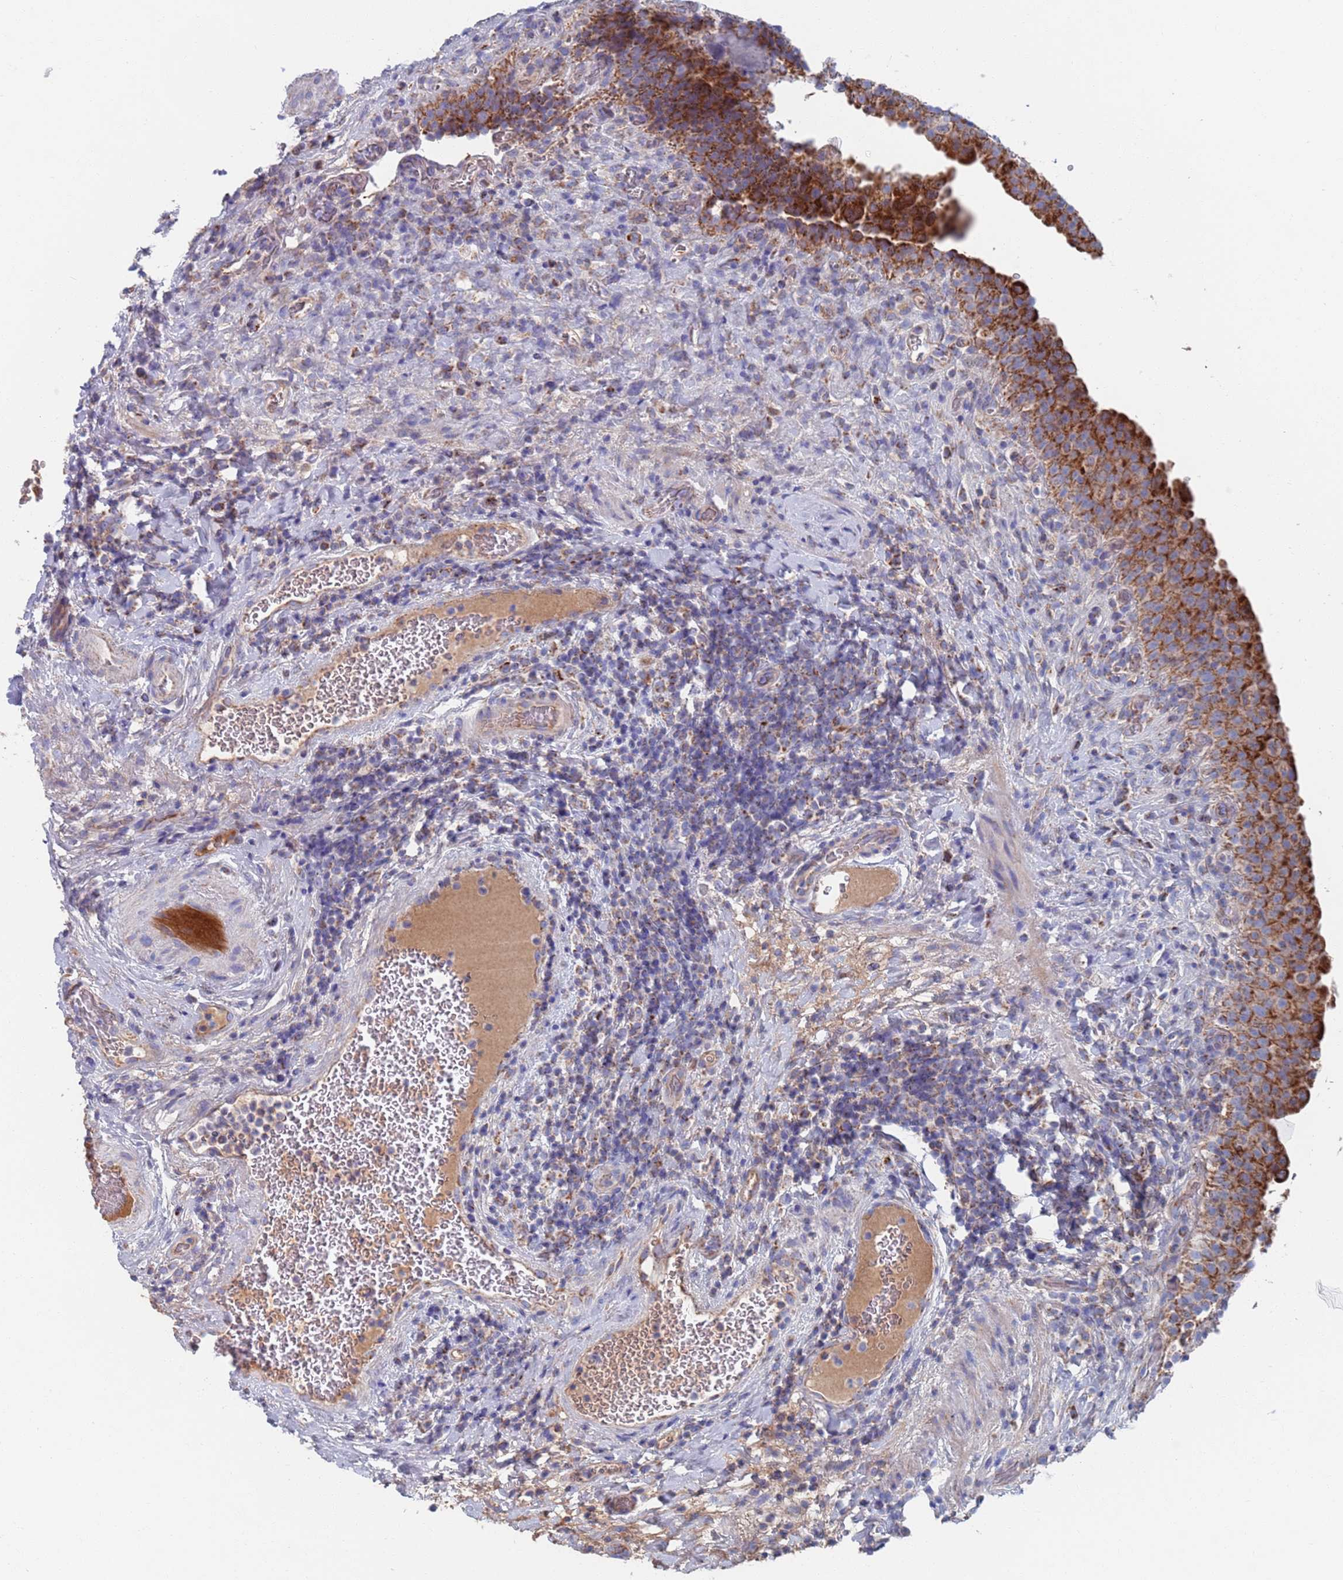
{"staining": {"intensity": "strong", "quantity": ">75%", "location": "cytoplasmic/membranous"}, "tissue": "urinary bladder", "cell_type": "Urothelial cells", "image_type": "normal", "snomed": [{"axis": "morphology", "description": "Normal tissue, NOS"}, {"axis": "morphology", "description": "Urothelial carcinoma, High grade"}, {"axis": "topography", "description": "Urinary bladder"}], "caption": "Strong cytoplasmic/membranous positivity is seen in approximately >75% of urothelial cells in benign urinary bladder. (DAB = brown stain, brightfield microscopy at high magnification).", "gene": "MRPL22", "patient": {"sex": "female", "age": 60}}